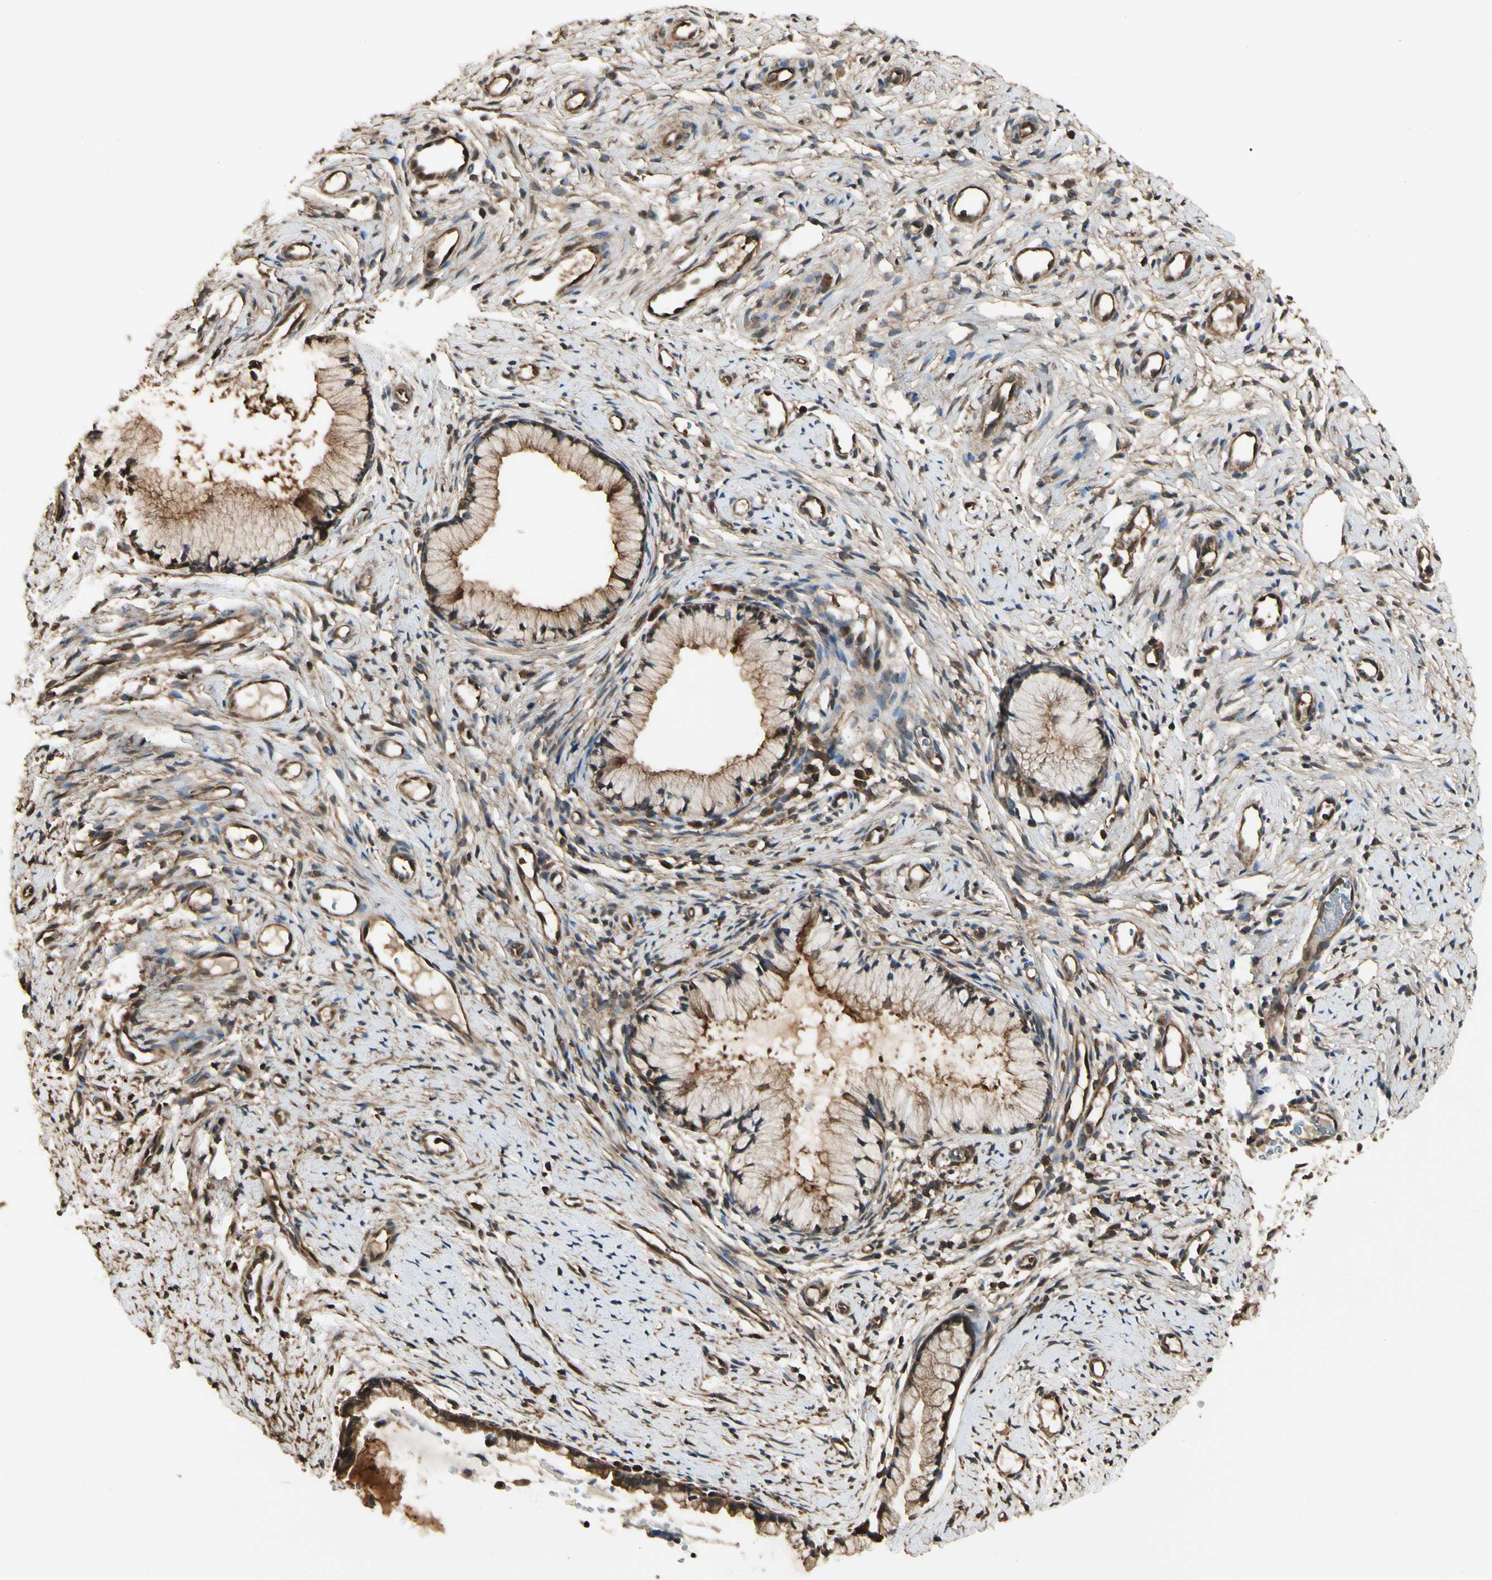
{"staining": {"intensity": "moderate", "quantity": ">75%", "location": "cytoplasmic/membranous,nuclear"}, "tissue": "cervix", "cell_type": "Glandular cells", "image_type": "normal", "snomed": [{"axis": "morphology", "description": "Normal tissue, NOS"}, {"axis": "topography", "description": "Cervix"}], "caption": "Brown immunohistochemical staining in normal cervix displays moderate cytoplasmic/membranous,nuclear positivity in about >75% of glandular cells. (brown staining indicates protein expression, while blue staining denotes nuclei).", "gene": "YWHAE", "patient": {"sex": "female", "age": 82}}